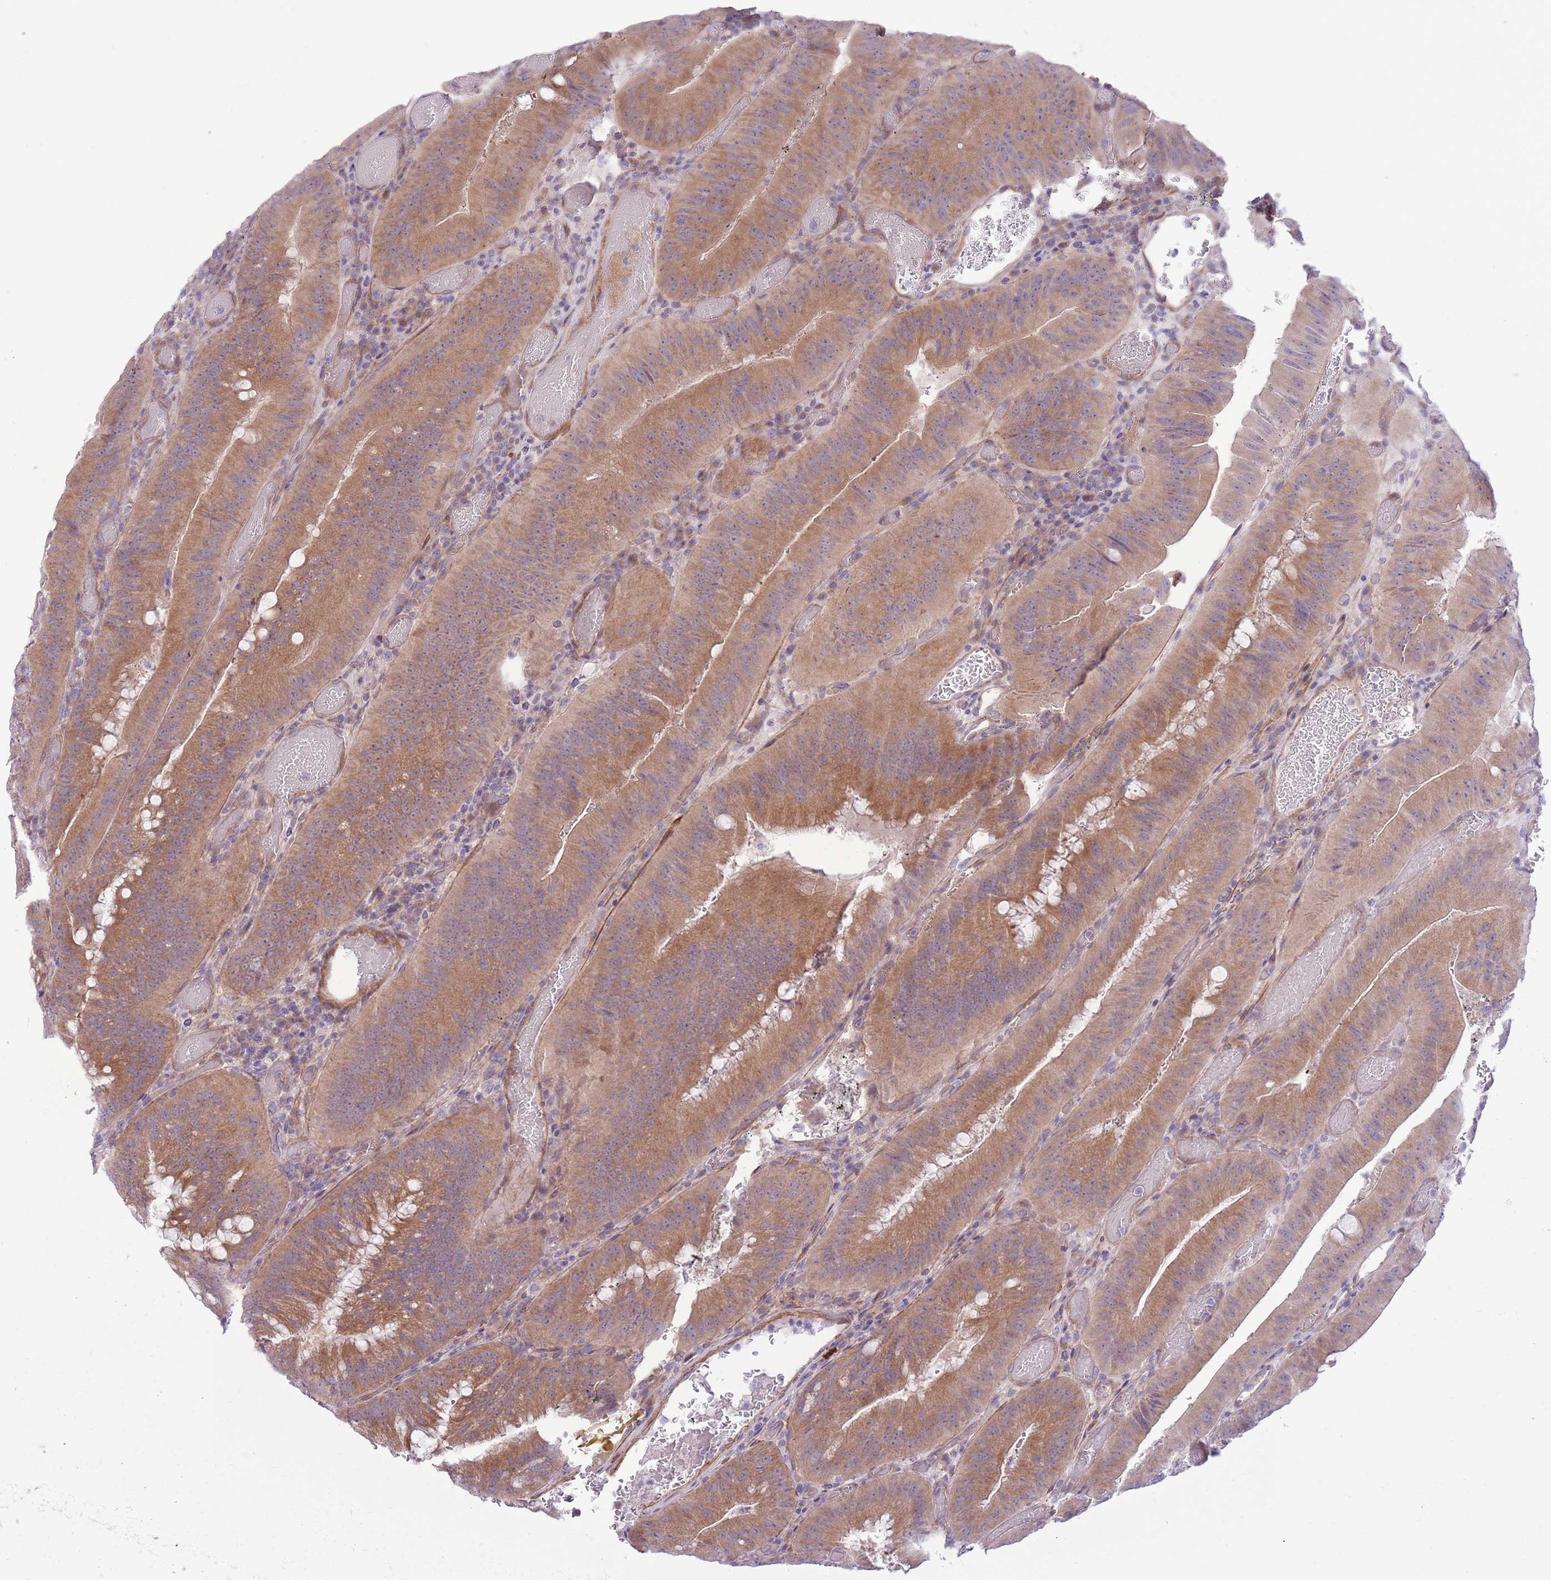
{"staining": {"intensity": "moderate", "quantity": ">75%", "location": "cytoplasmic/membranous"}, "tissue": "colorectal cancer", "cell_type": "Tumor cells", "image_type": "cancer", "snomed": [{"axis": "morphology", "description": "Adenocarcinoma, NOS"}, {"axis": "topography", "description": "Colon"}], "caption": "Immunohistochemical staining of human adenocarcinoma (colorectal) exhibits medium levels of moderate cytoplasmic/membranous staining in about >75% of tumor cells. (Stains: DAB in brown, nuclei in blue, Microscopy: brightfield microscopy at high magnification).", "gene": "ZC4H2", "patient": {"sex": "female", "age": 43}}